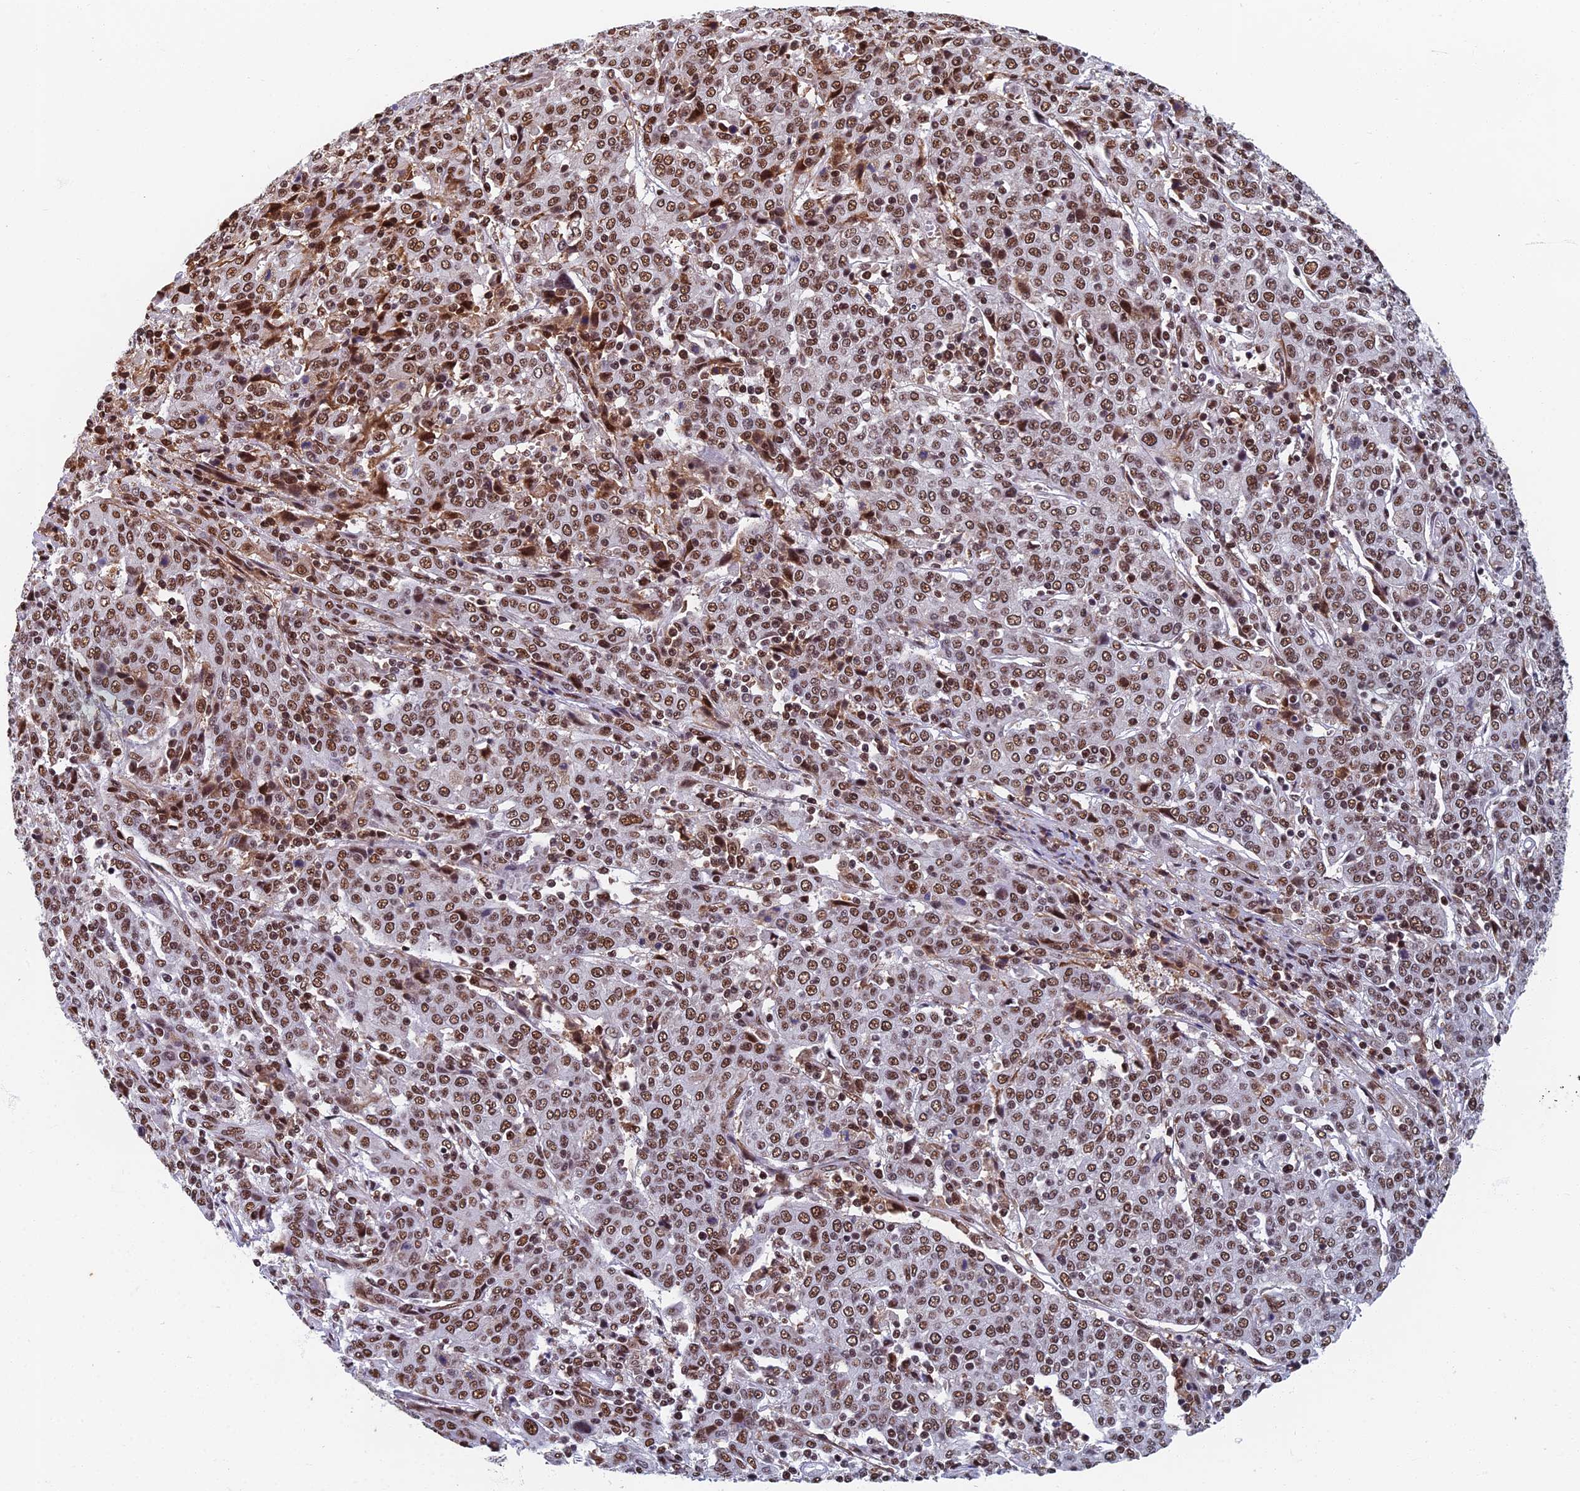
{"staining": {"intensity": "moderate", "quantity": ">75%", "location": "nuclear"}, "tissue": "cervical cancer", "cell_type": "Tumor cells", "image_type": "cancer", "snomed": [{"axis": "morphology", "description": "Squamous cell carcinoma, NOS"}, {"axis": "topography", "description": "Cervix"}], "caption": "Moderate nuclear protein expression is appreciated in approximately >75% of tumor cells in cervical cancer.", "gene": "TAF13", "patient": {"sex": "female", "age": 67}}